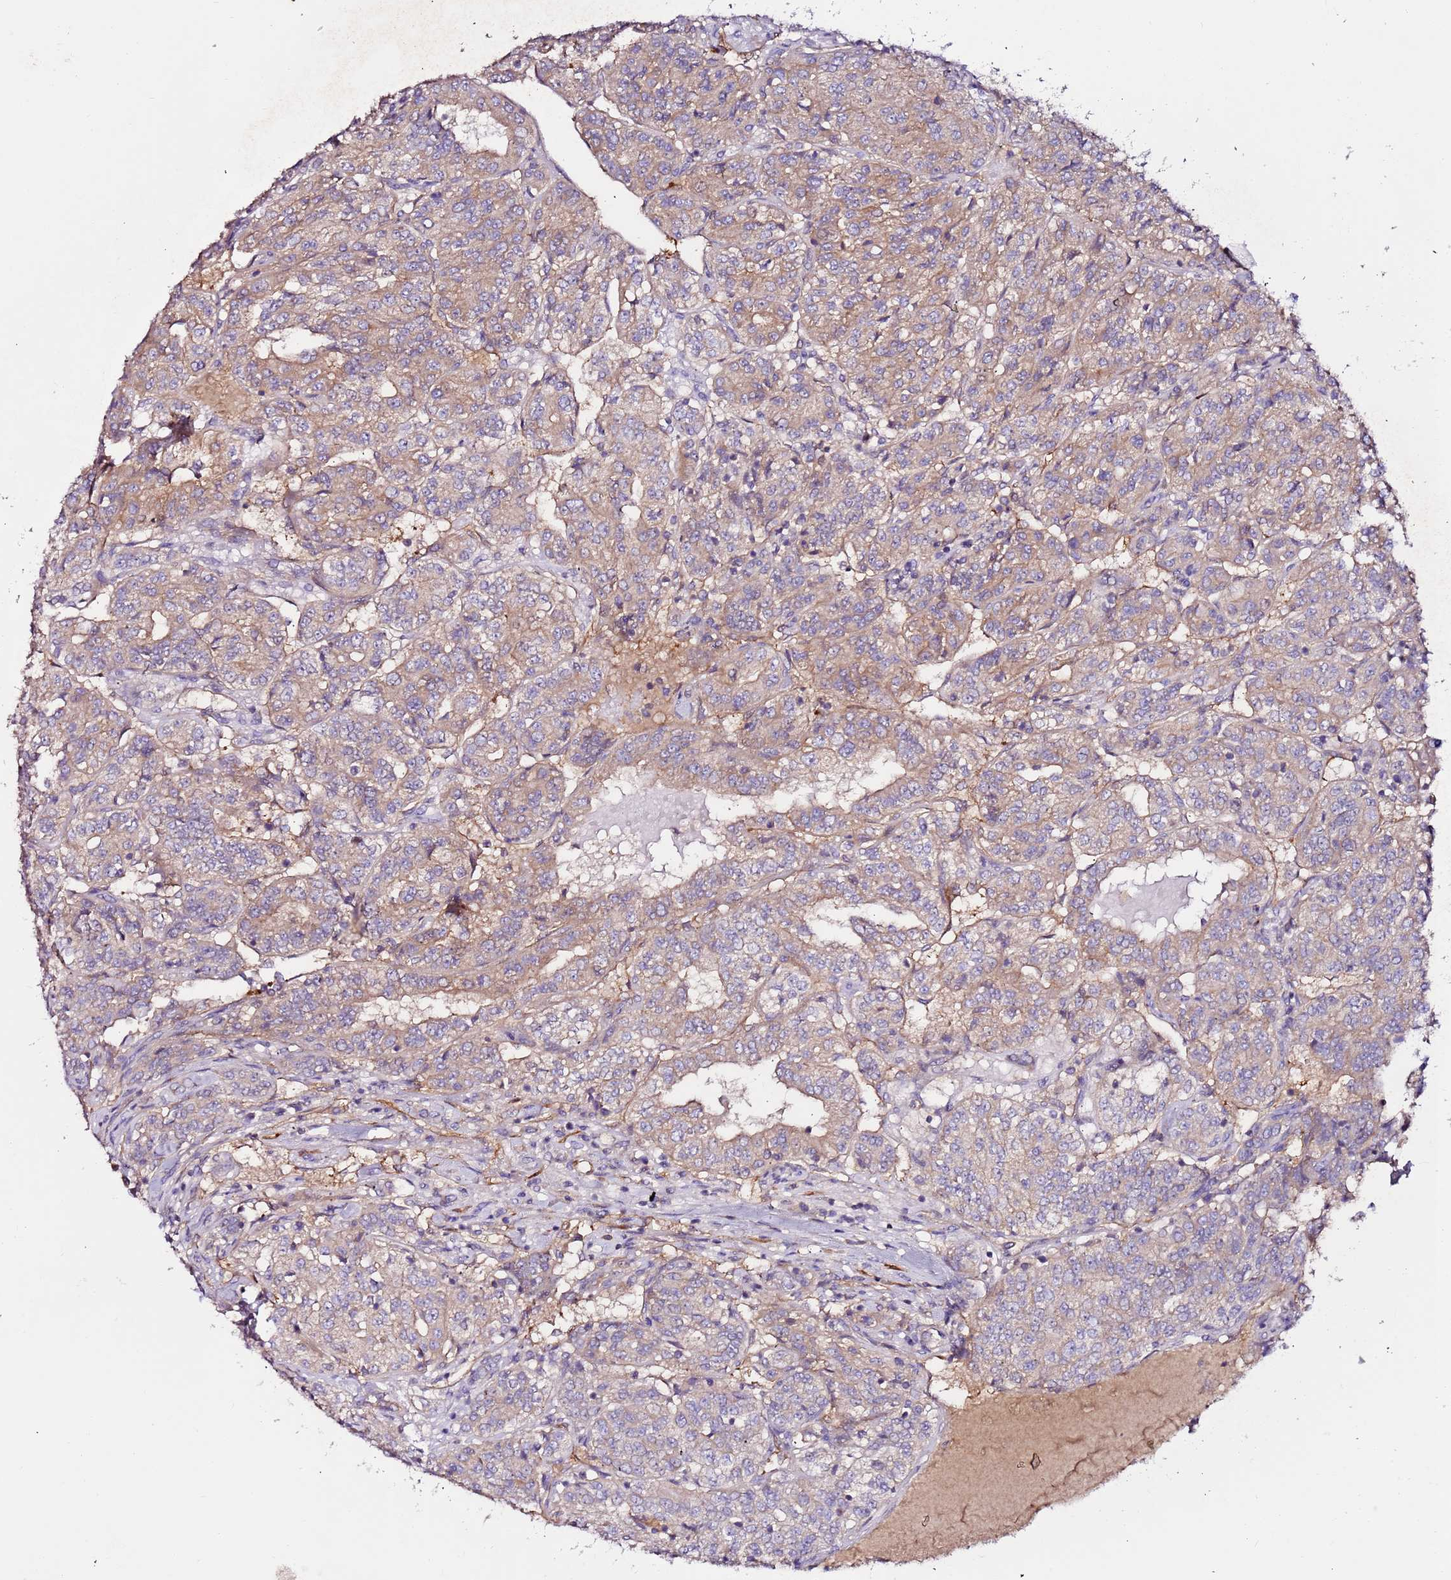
{"staining": {"intensity": "weak", "quantity": ">75%", "location": "cytoplasmic/membranous"}, "tissue": "renal cancer", "cell_type": "Tumor cells", "image_type": "cancer", "snomed": [{"axis": "morphology", "description": "Adenocarcinoma, NOS"}, {"axis": "topography", "description": "Kidney"}], "caption": "Renal adenocarcinoma tissue exhibits weak cytoplasmic/membranous staining in about >75% of tumor cells", "gene": "FLVCR1", "patient": {"sex": "female", "age": 63}}